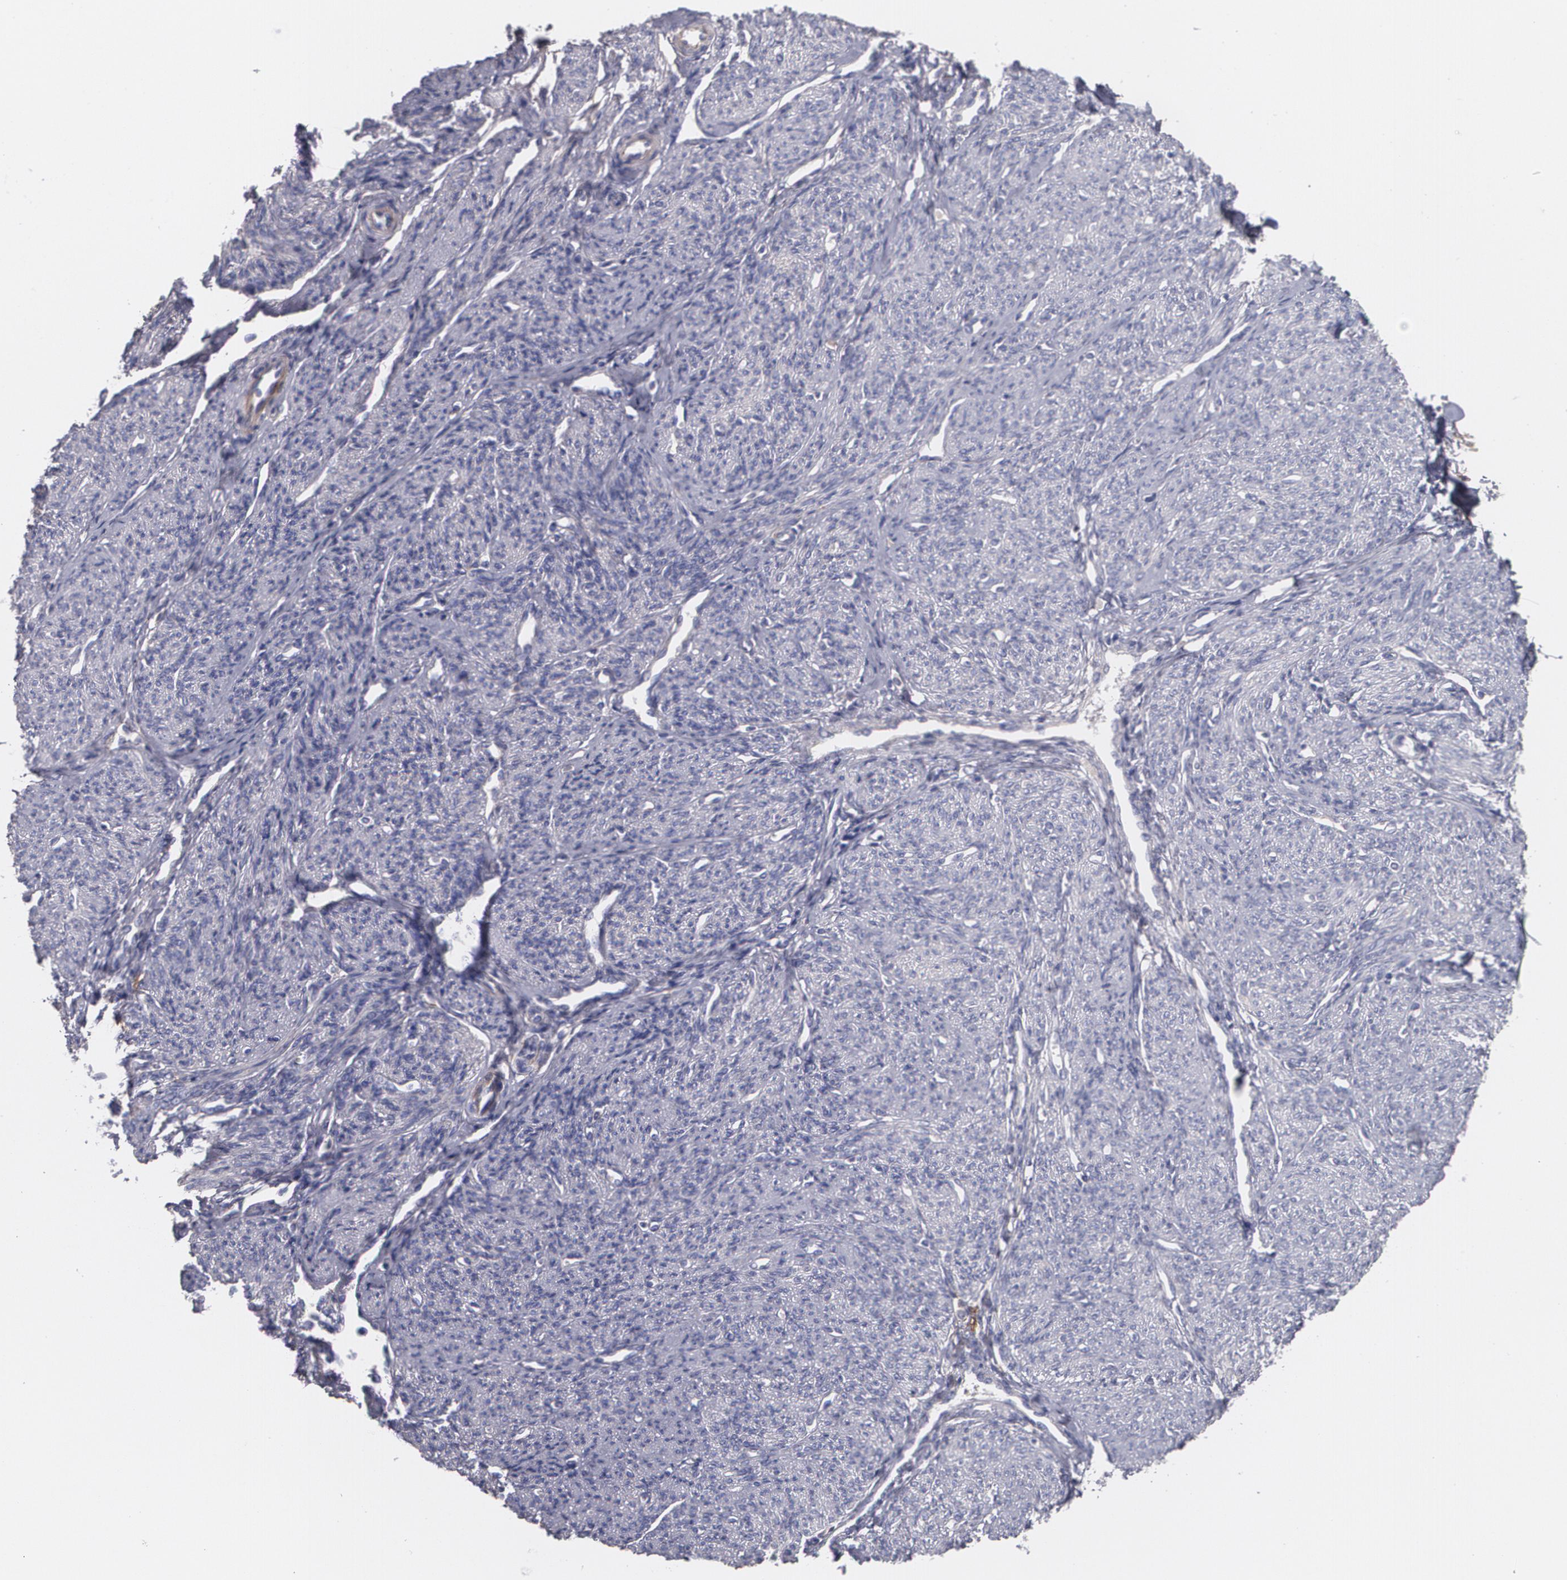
{"staining": {"intensity": "negative", "quantity": "none", "location": "none"}, "tissue": "smooth muscle", "cell_type": "Smooth muscle cells", "image_type": "normal", "snomed": [{"axis": "morphology", "description": "Normal tissue, NOS"}, {"axis": "topography", "description": "Cervix"}, {"axis": "topography", "description": "Endometrium"}], "caption": "Smooth muscle cells are negative for protein expression in normal human smooth muscle. (DAB (3,3'-diaminobenzidine) immunohistochemistry visualized using brightfield microscopy, high magnification).", "gene": "FBLN1", "patient": {"sex": "female", "age": 65}}